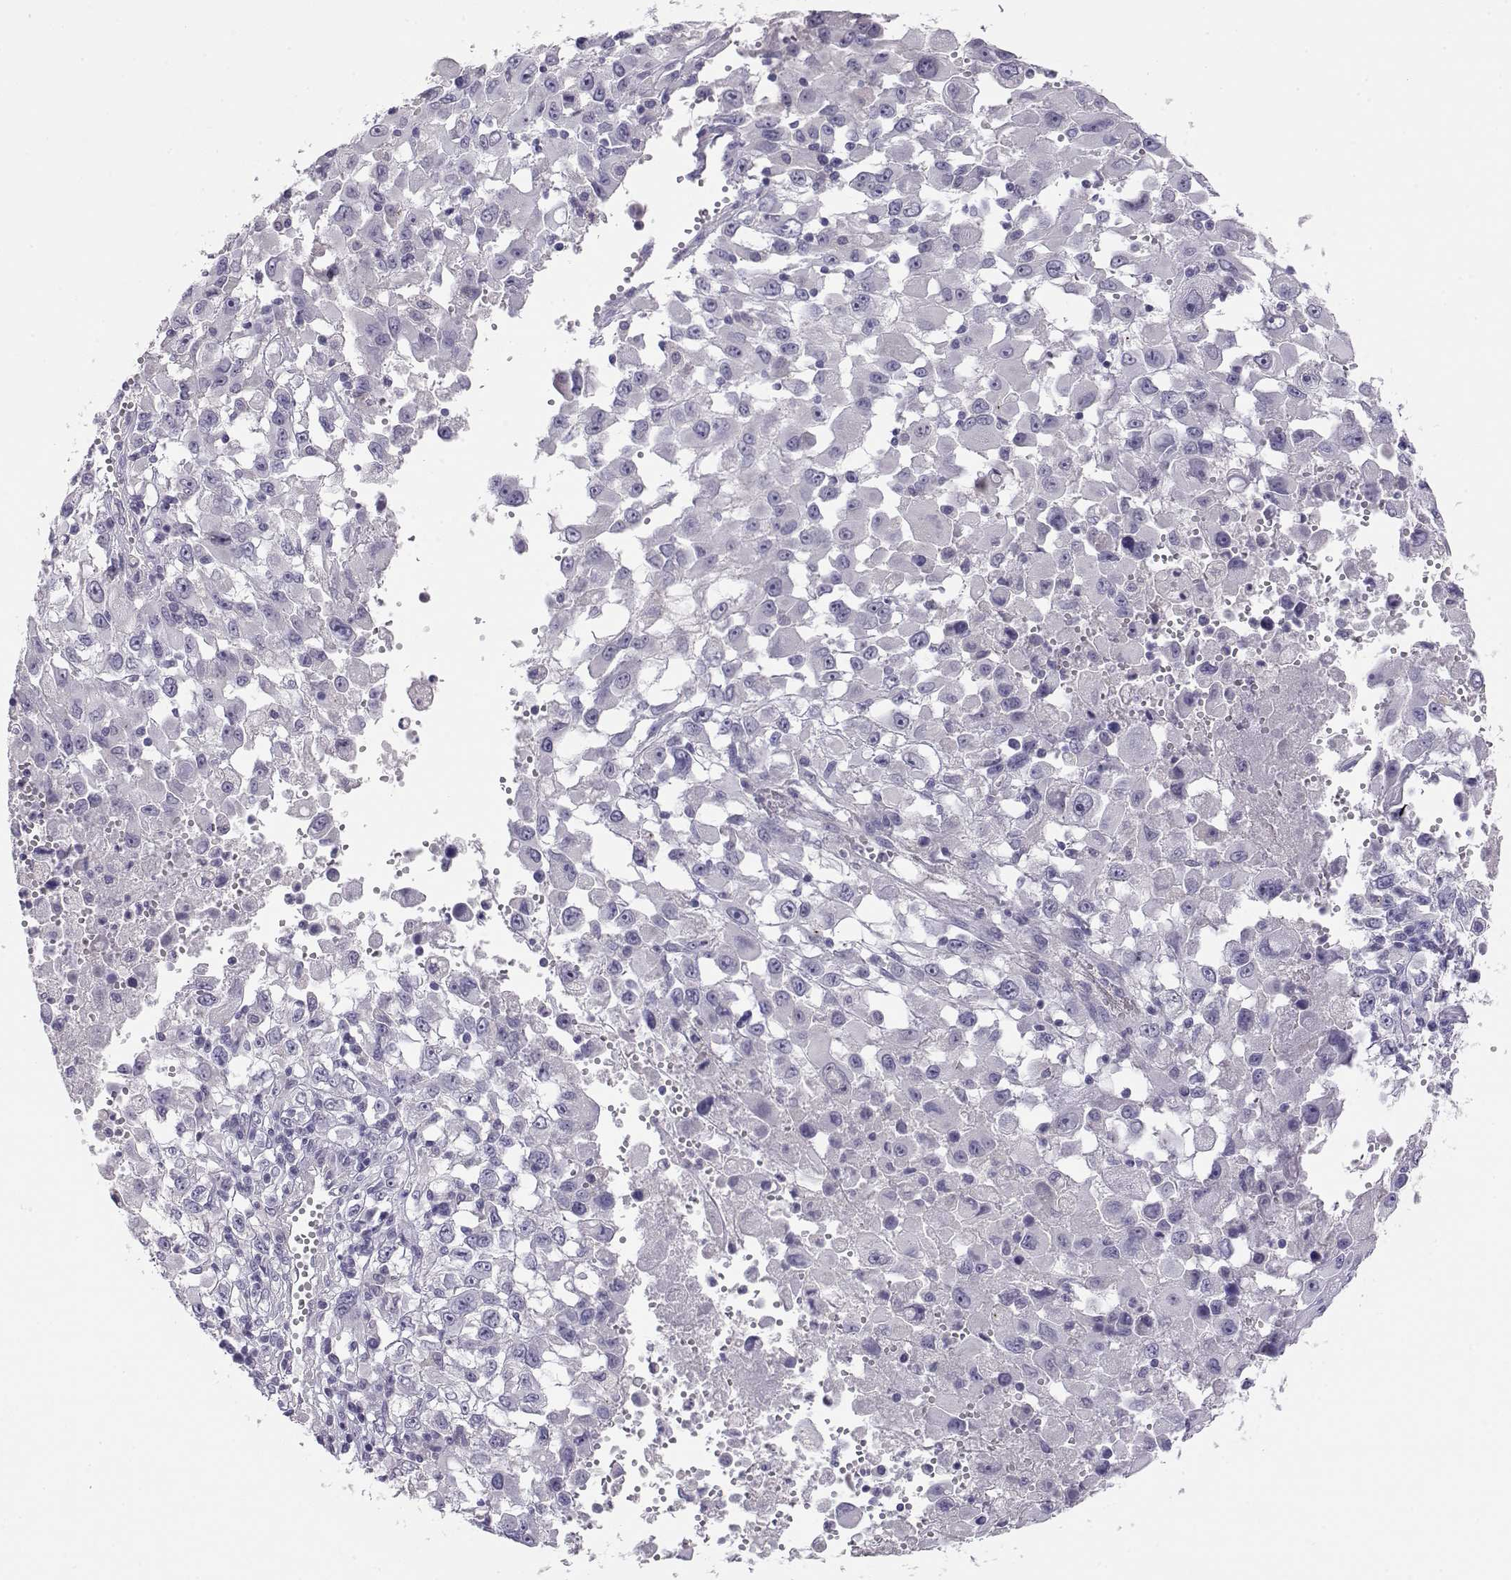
{"staining": {"intensity": "negative", "quantity": "none", "location": "none"}, "tissue": "melanoma", "cell_type": "Tumor cells", "image_type": "cancer", "snomed": [{"axis": "morphology", "description": "Malignant melanoma, Metastatic site"}, {"axis": "topography", "description": "Soft tissue"}], "caption": "This is an immunohistochemistry micrograph of malignant melanoma (metastatic site). There is no expression in tumor cells.", "gene": "ENDOU", "patient": {"sex": "male", "age": 50}}